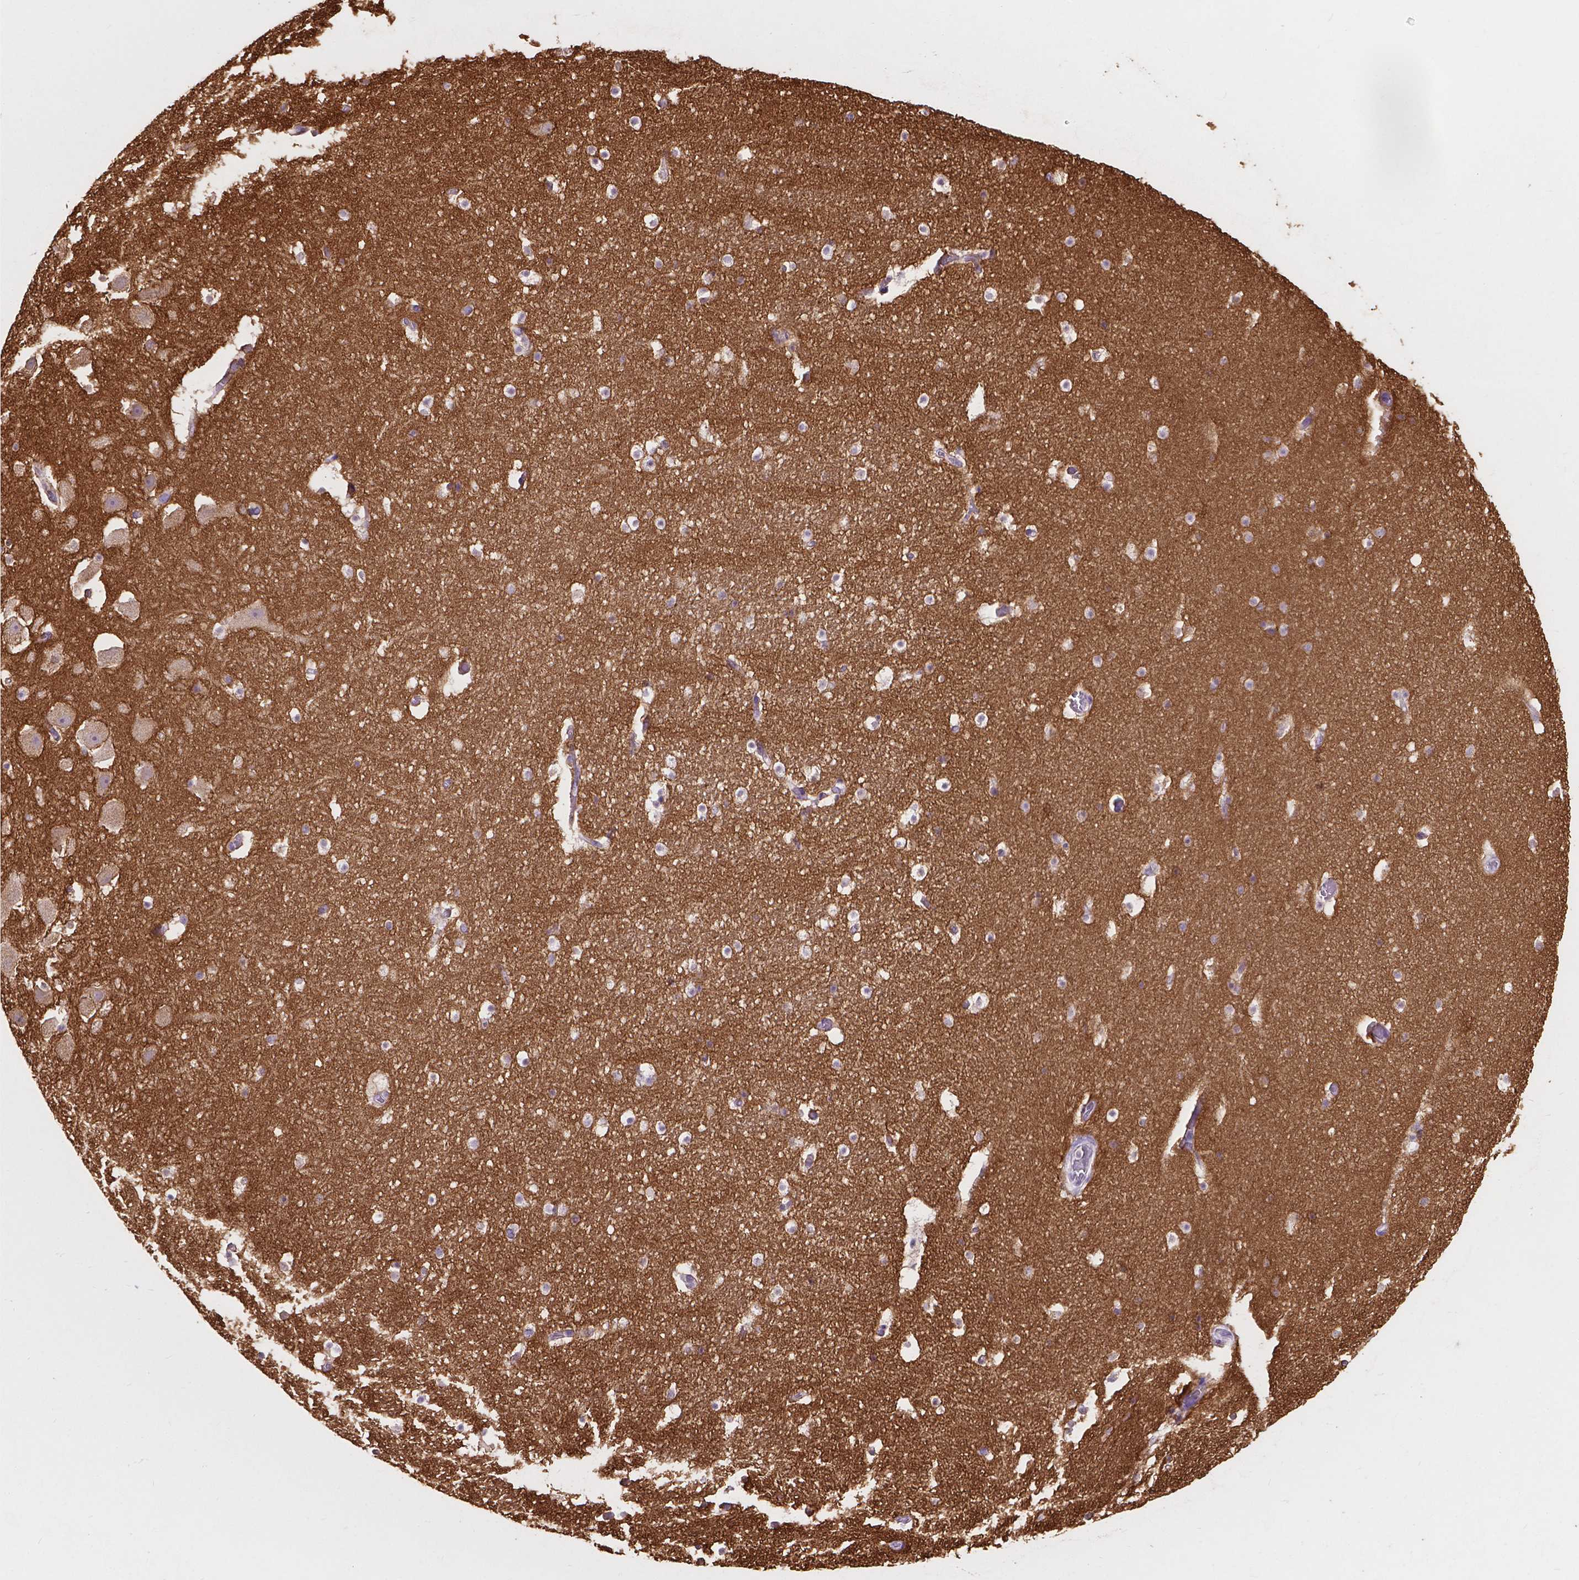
{"staining": {"intensity": "negative", "quantity": "none", "location": "none"}, "tissue": "hippocampus", "cell_type": "Glial cells", "image_type": "normal", "snomed": [{"axis": "morphology", "description": "Normal tissue, NOS"}, {"axis": "topography", "description": "Hippocampus"}], "caption": "DAB immunohistochemical staining of normal human hippocampus shows no significant positivity in glial cells. (DAB IHC visualized using brightfield microscopy, high magnification).", "gene": "GNAO1", "patient": {"sex": "male", "age": 26}}